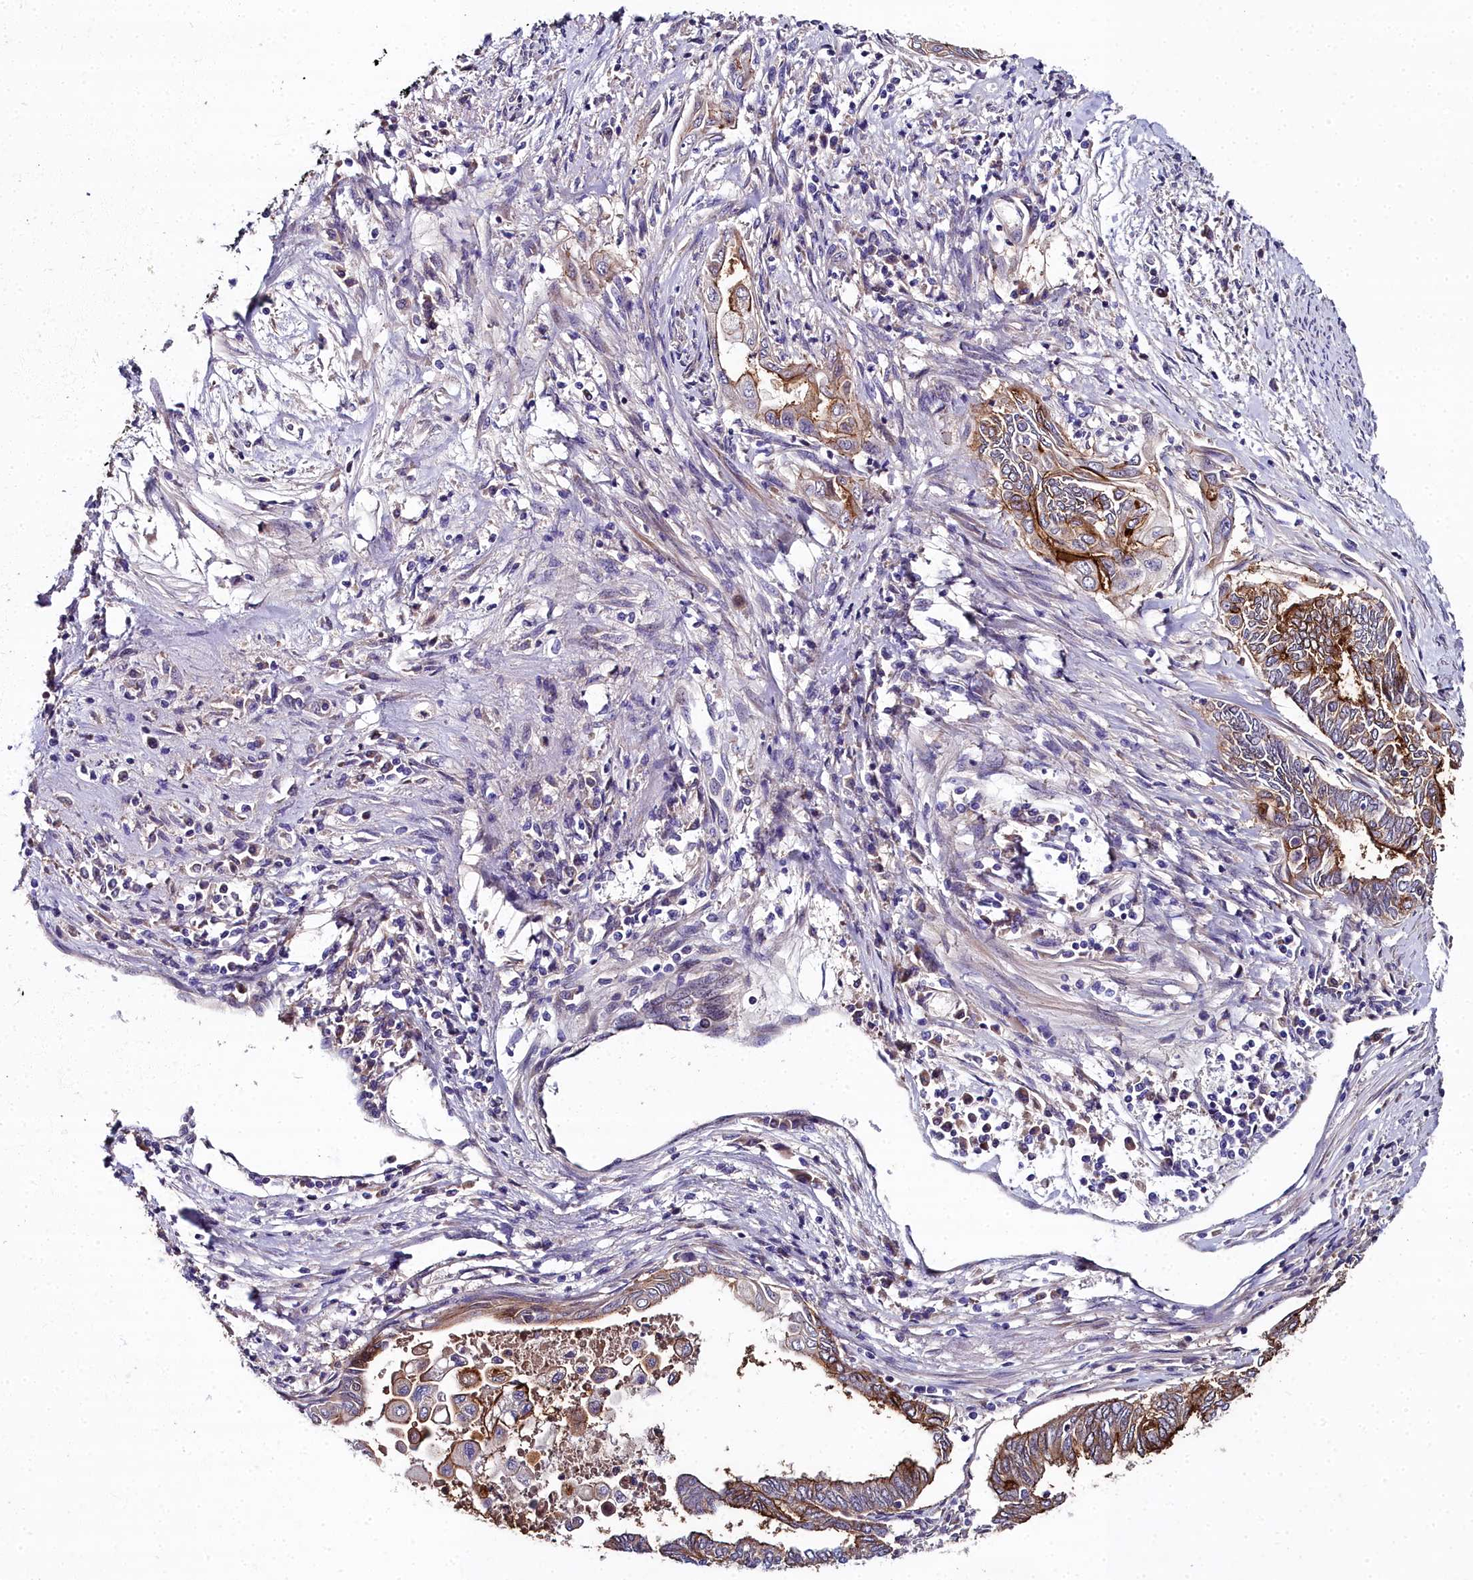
{"staining": {"intensity": "strong", "quantity": ">75%", "location": "cytoplasmic/membranous"}, "tissue": "endometrial cancer", "cell_type": "Tumor cells", "image_type": "cancer", "snomed": [{"axis": "morphology", "description": "Adenocarcinoma, NOS"}, {"axis": "topography", "description": "Uterus"}, {"axis": "topography", "description": "Endometrium"}], "caption": "The photomicrograph exhibits immunohistochemical staining of endometrial cancer. There is strong cytoplasmic/membranous staining is present in about >75% of tumor cells. The staining was performed using DAB to visualize the protein expression in brown, while the nuclei were stained in blue with hematoxylin (Magnification: 20x).", "gene": "NT5M", "patient": {"sex": "female", "age": 70}}